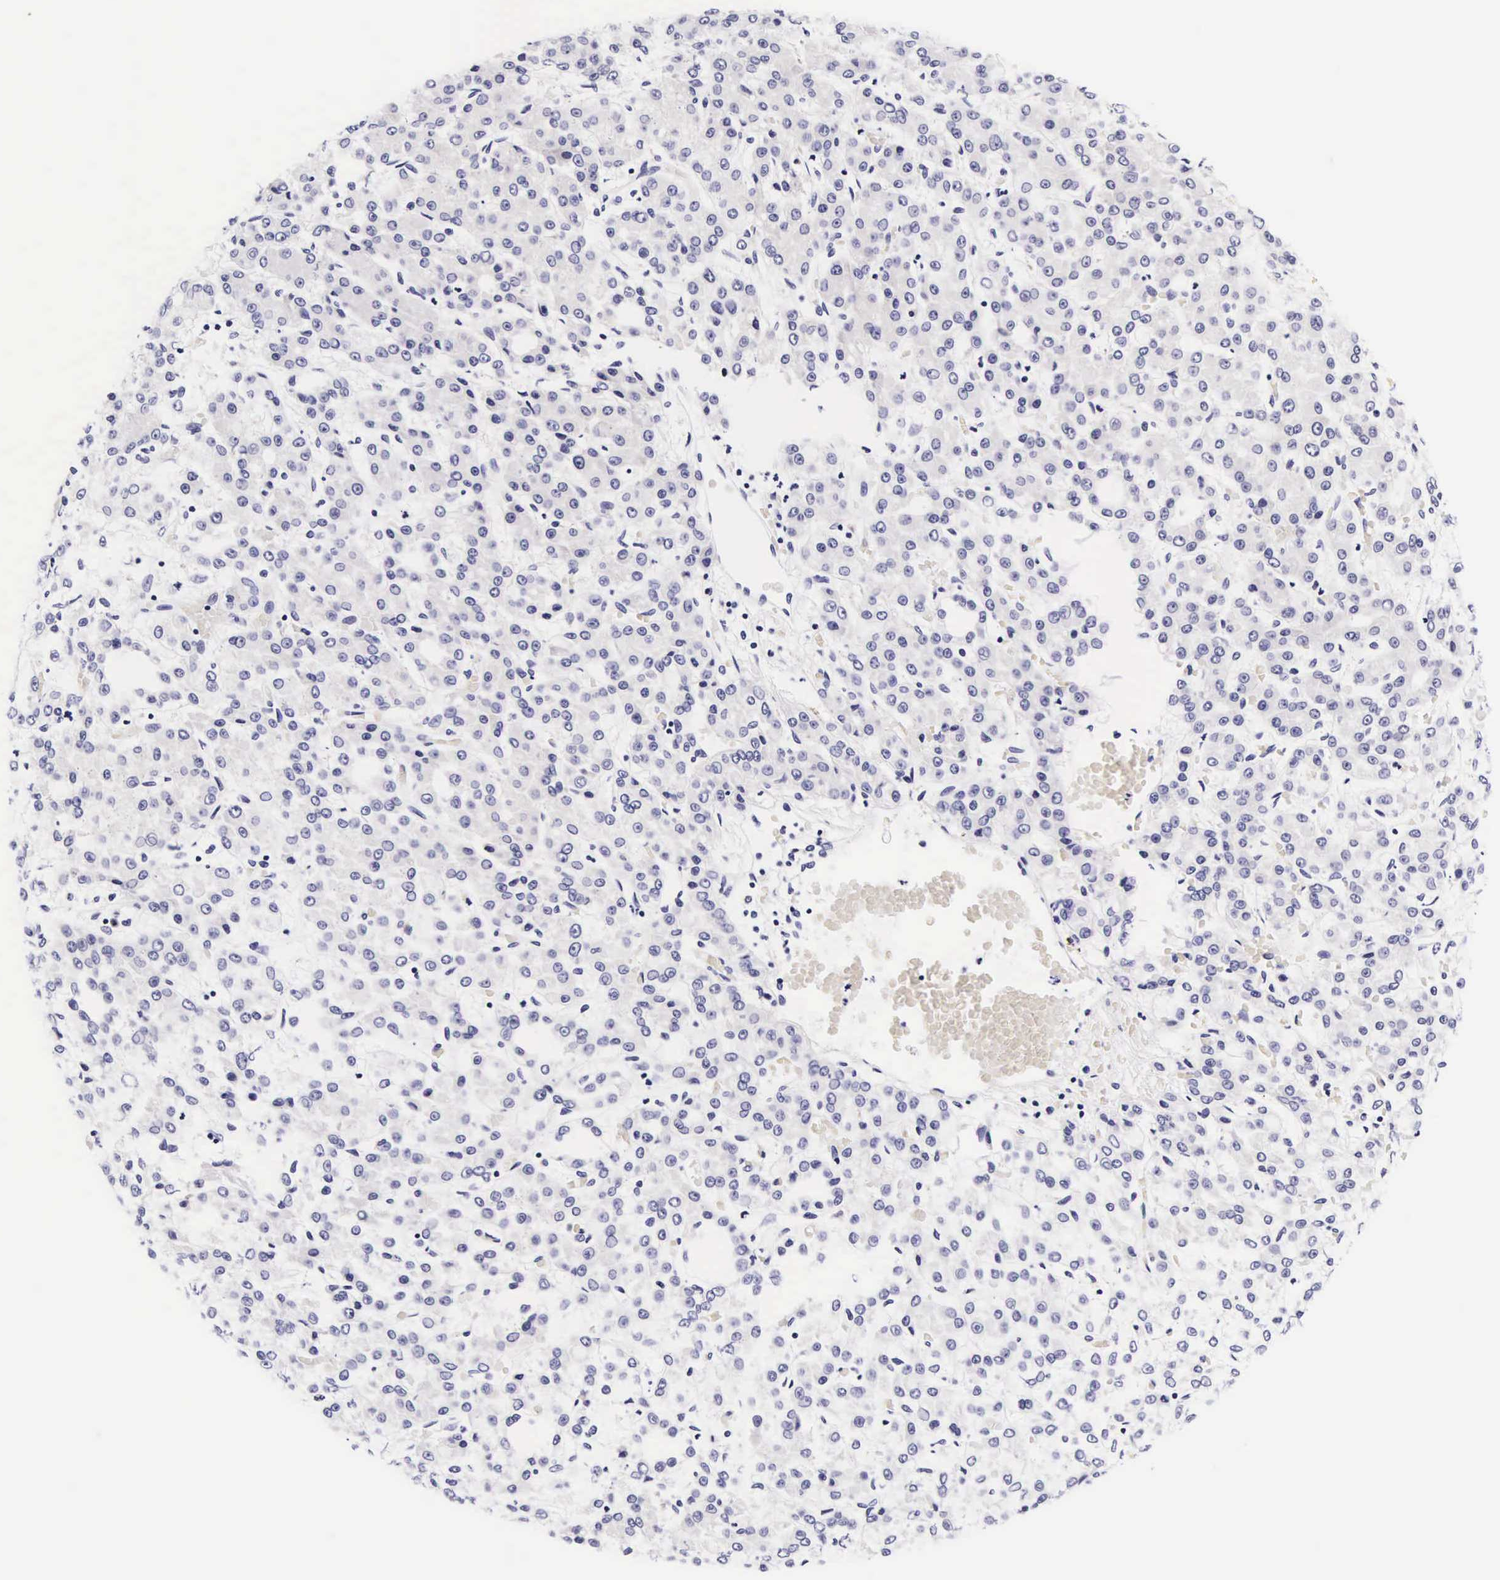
{"staining": {"intensity": "negative", "quantity": "none", "location": "none"}, "tissue": "liver cancer", "cell_type": "Tumor cells", "image_type": "cancer", "snomed": [{"axis": "morphology", "description": "Carcinoma, Hepatocellular, NOS"}, {"axis": "topography", "description": "Liver"}], "caption": "High magnification brightfield microscopy of hepatocellular carcinoma (liver) stained with DAB (brown) and counterstained with hematoxylin (blue): tumor cells show no significant expression.", "gene": "UPRT", "patient": {"sex": "male", "age": 69}}